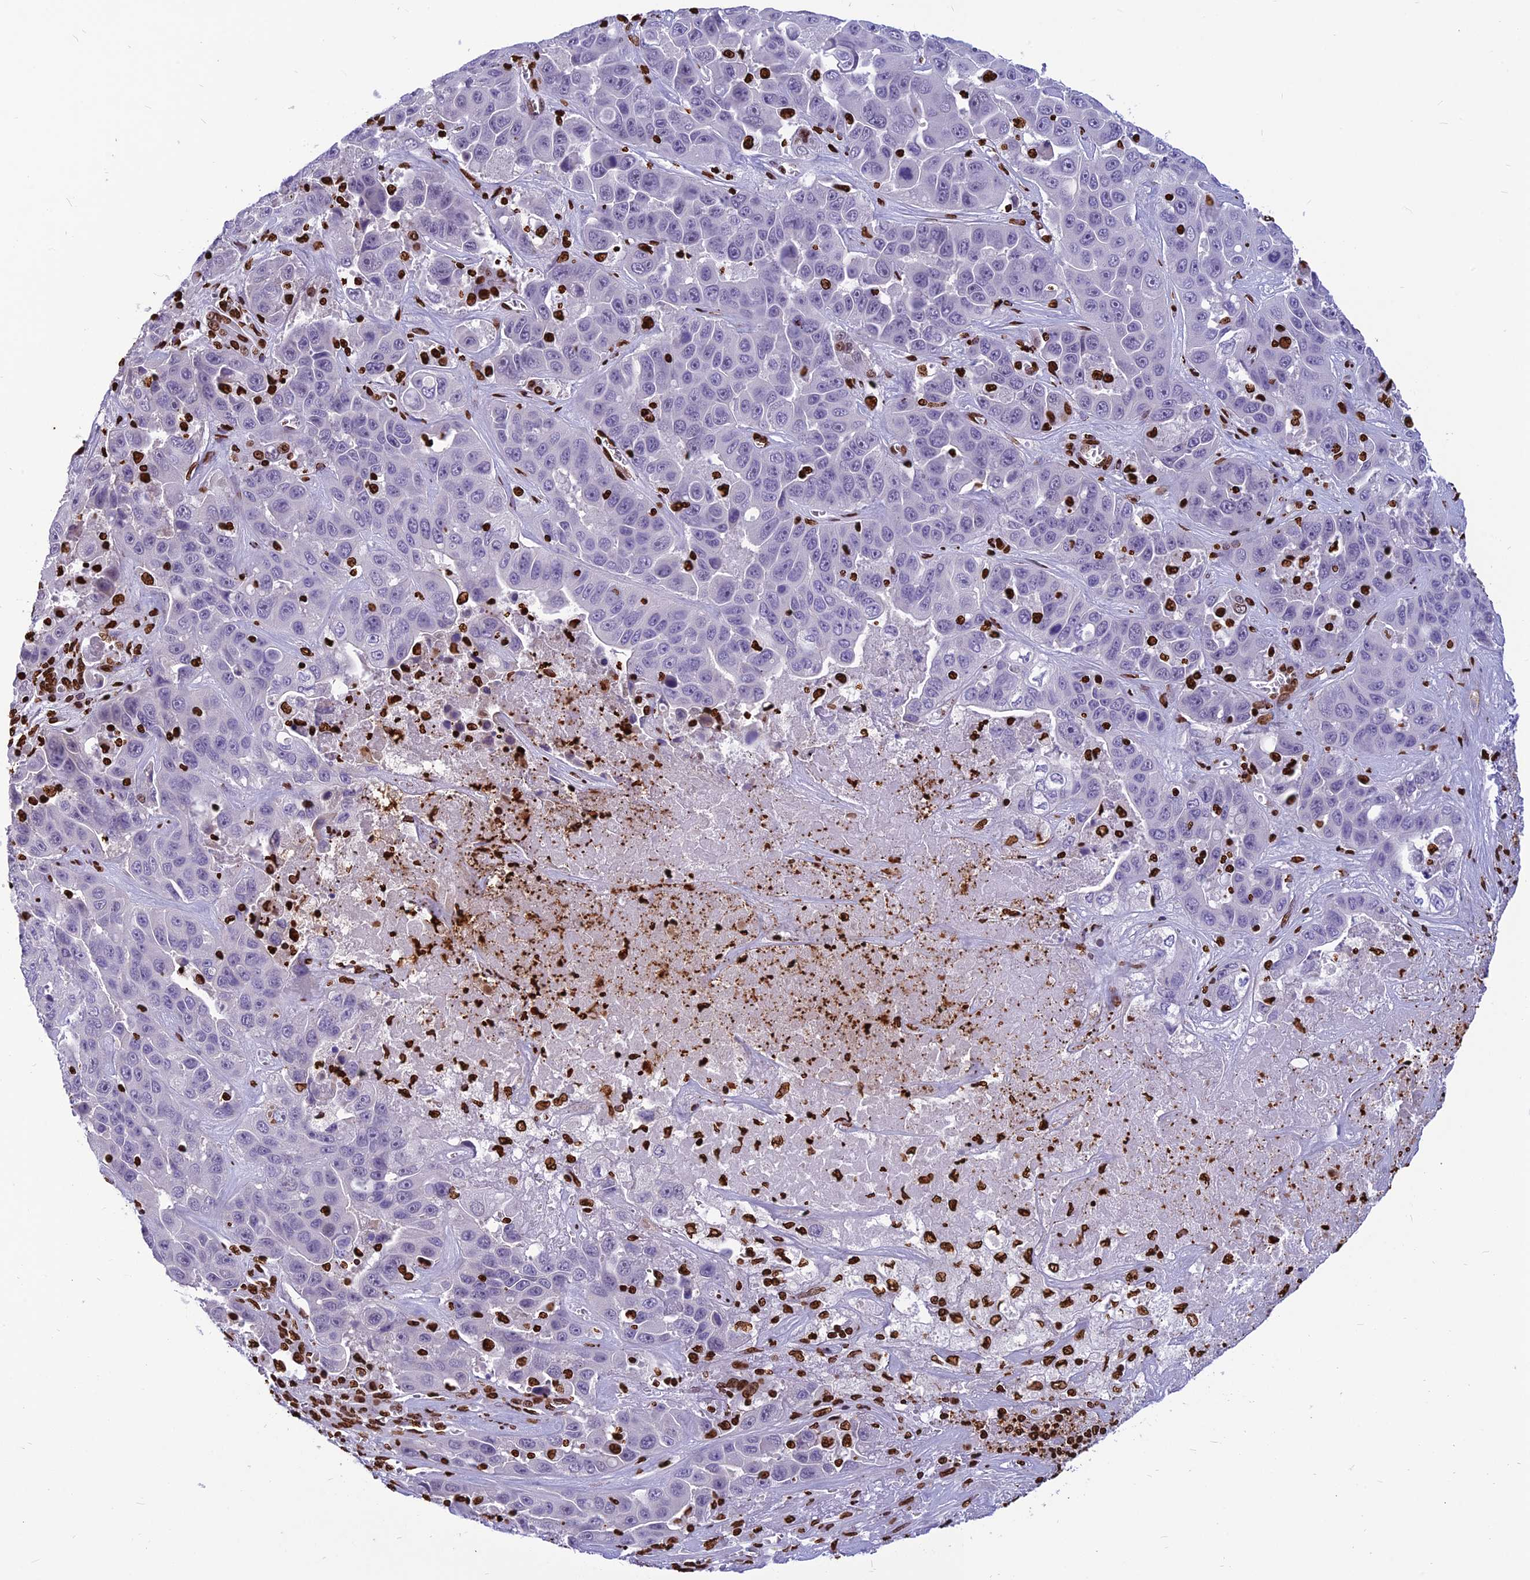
{"staining": {"intensity": "negative", "quantity": "none", "location": "none"}, "tissue": "liver cancer", "cell_type": "Tumor cells", "image_type": "cancer", "snomed": [{"axis": "morphology", "description": "Cholangiocarcinoma"}, {"axis": "topography", "description": "Liver"}], "caption": "Immunohistochemical staining of human liver cancer displays no significant positivity in tumor cells.", "gene": "AKAP17A", "patient": {"sex": "female", "age": 52}}